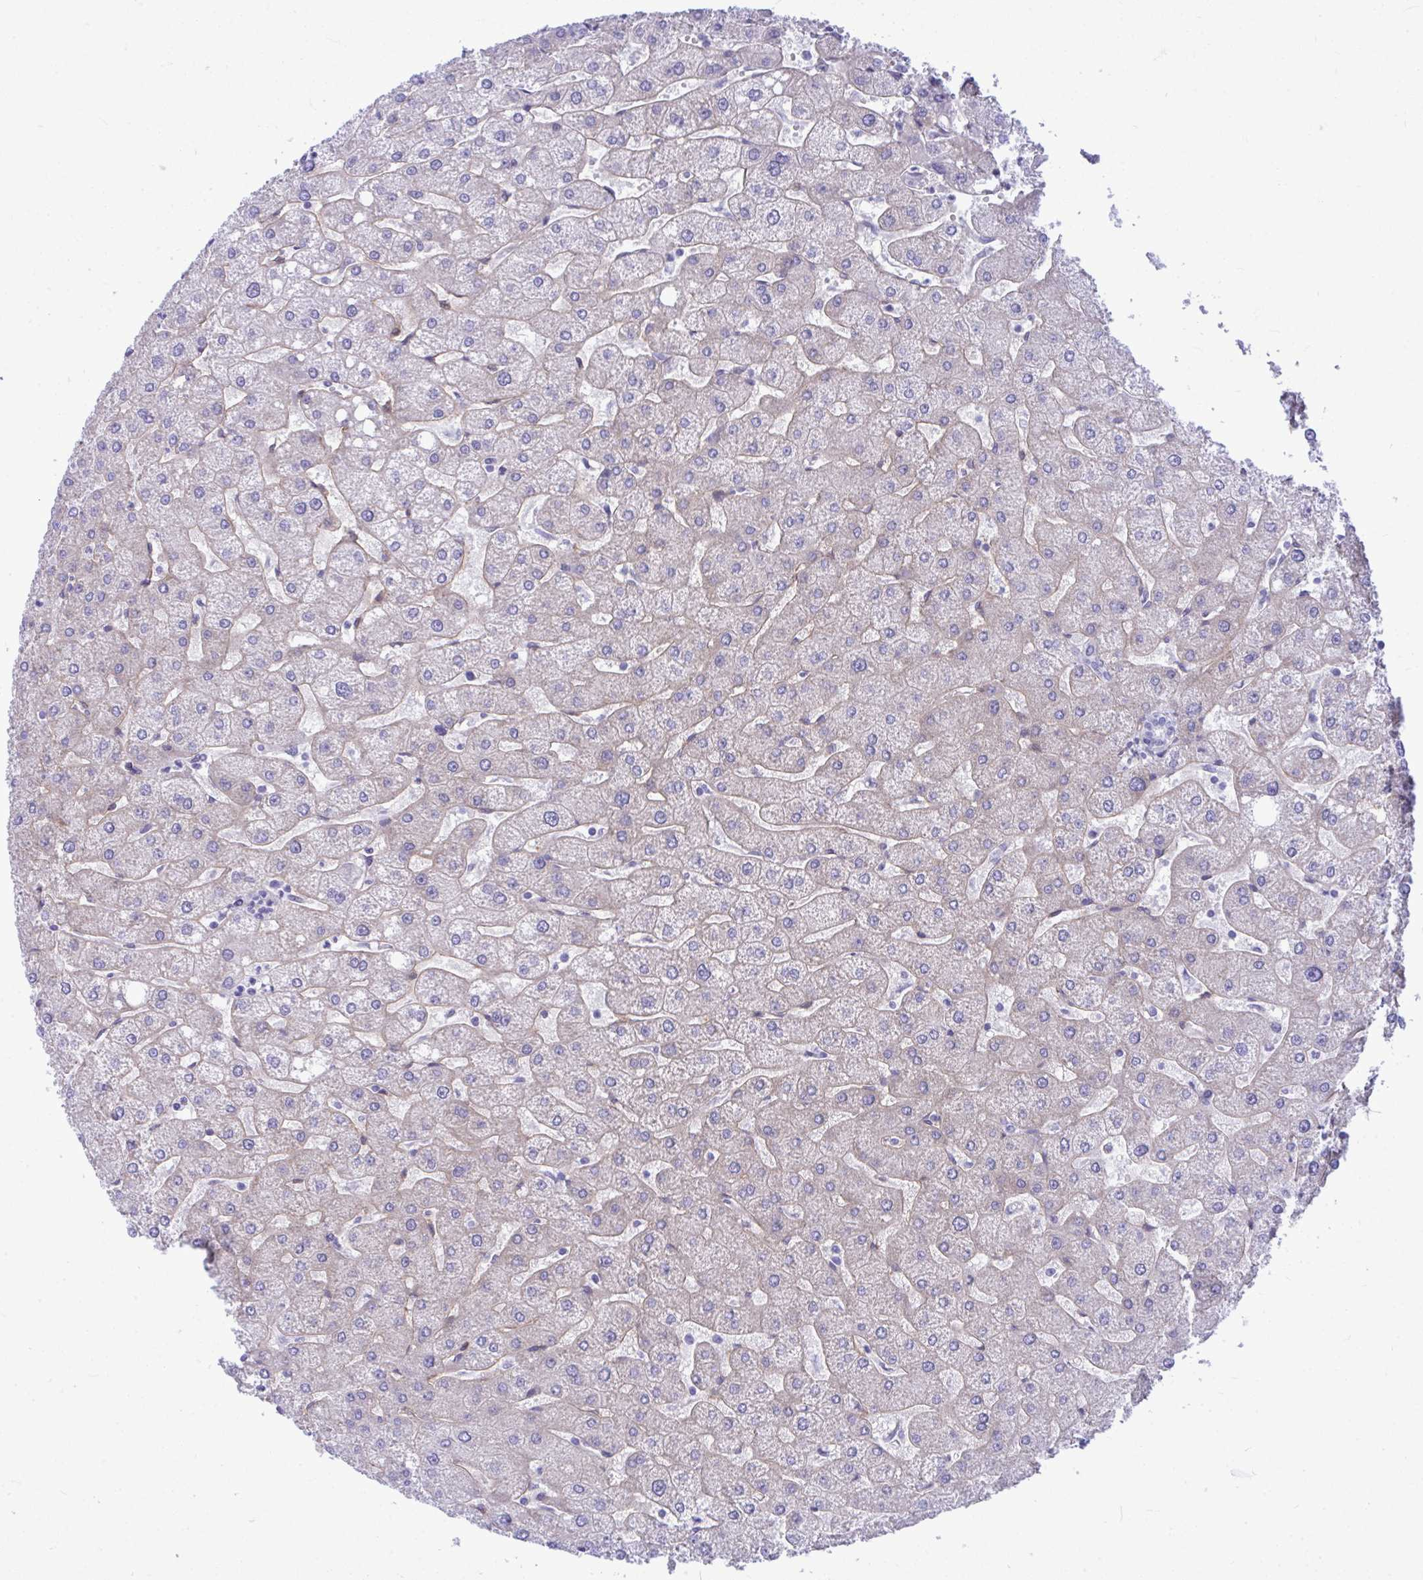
{"staining": {"intensity": "negative", "quantity": "none", "location": "none"}, "tissue": "liver", "cell_type": "Cholangiocytes", "image_type": "normal", "snomed": [{"axis": "morphology", "description": "Normal tissue, NOS"}, {"axis": "topography", "description": "Liver"}], "caption": "Immunohistochemistry (IHC) photomicrograph of unremarkable liver stained for a protein (brown), which reveals no expression in cholangiocytes. (Immunohistochemistry (IHC), brightfield microscopy, high magnification).", "gene": "LIMS2", "patient": {"sex": "male", "age": 67}}